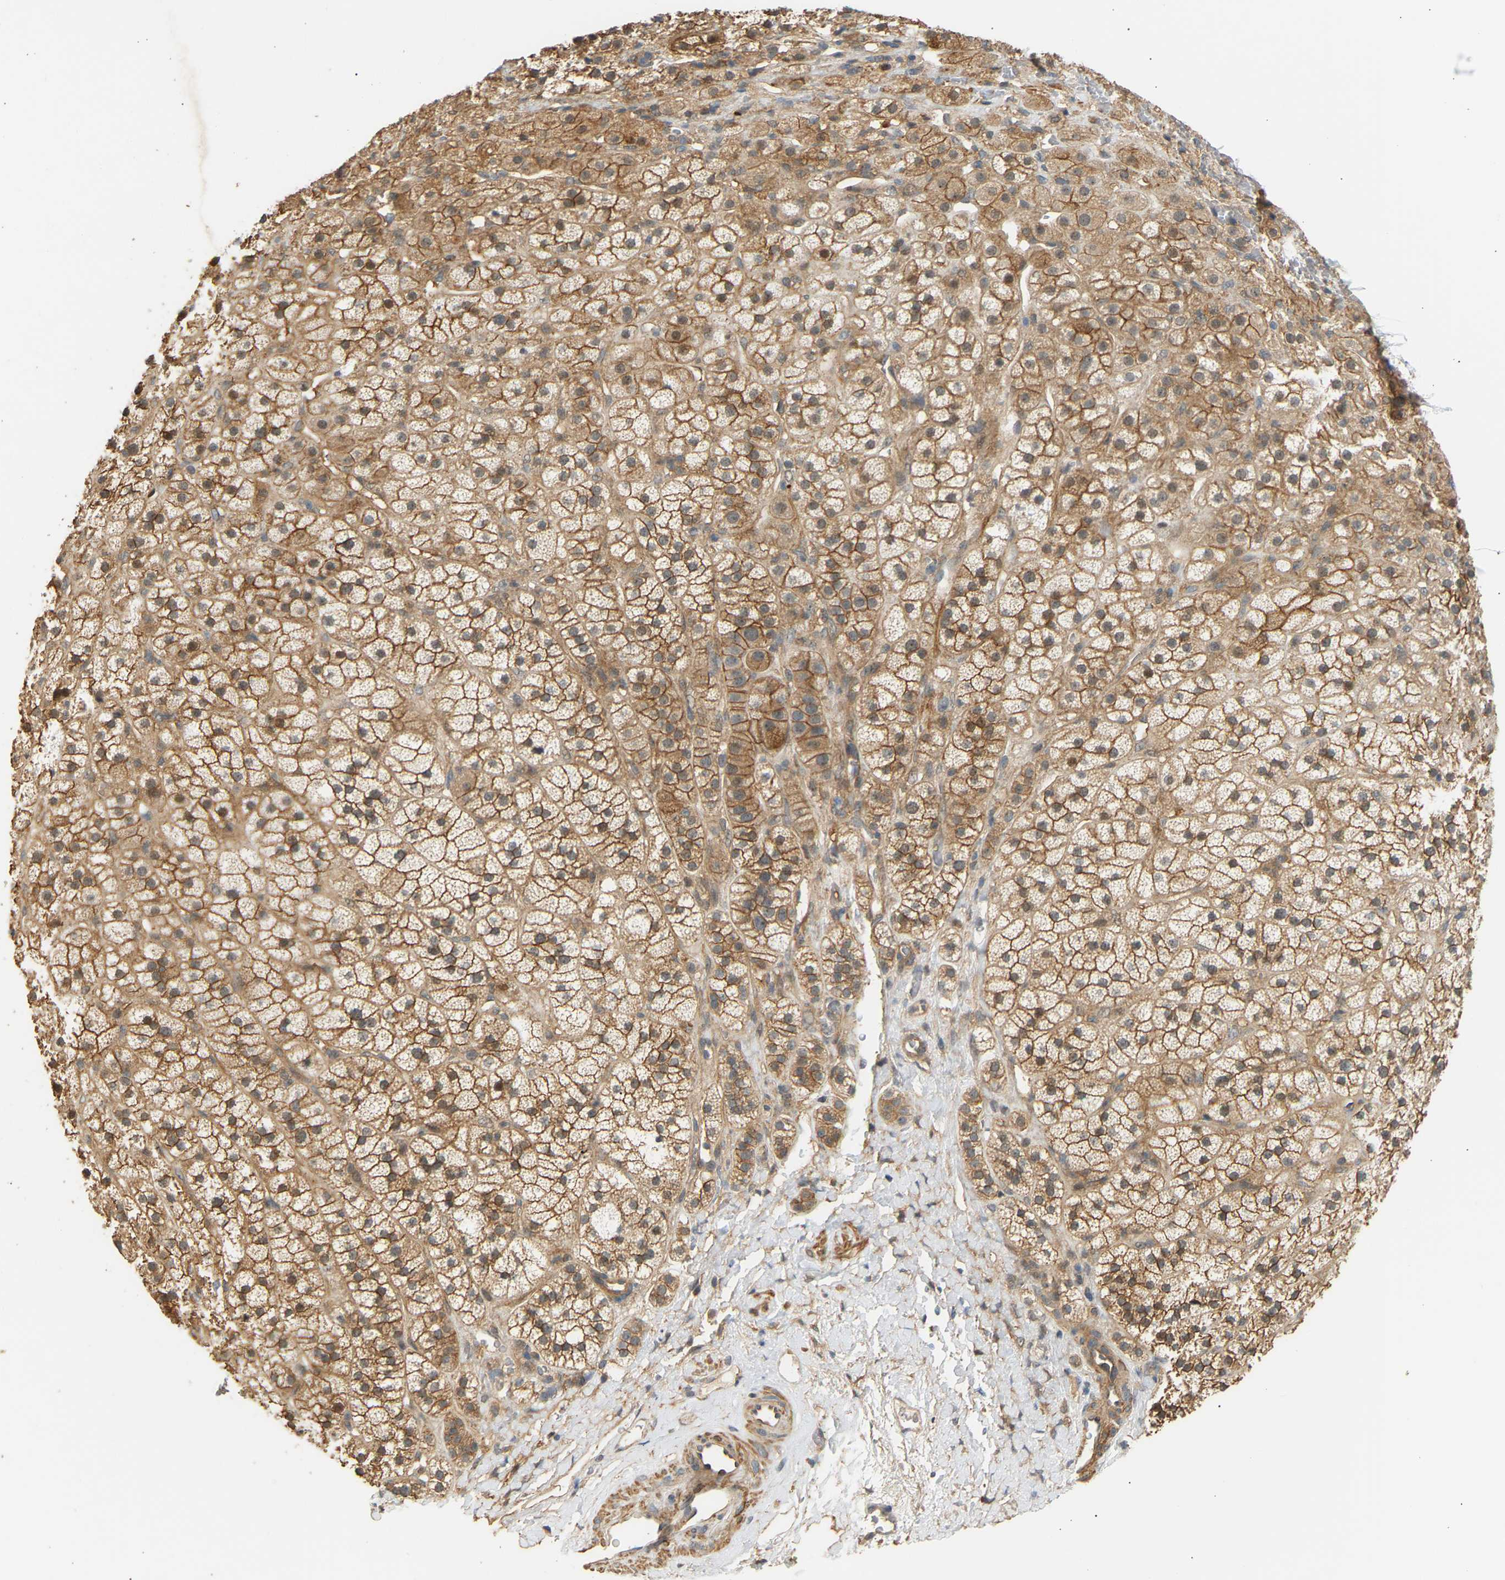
{"staining": {"intensity": "moderate", "quantity": ">75%", "location": "cytoplasmic/membranous"}, "tissue": "adrenal gland", "cell_type": "Glandular cells", "image_type": "normal", "snomed": [{"axis": "morphology", "description": "Normal tissue, NOS"}, {"axis": "topography", "description": "Adrenal gland"}], "caption": "Immunohistochemistry (IHC) micrograph of unremarkable adrenal gland: human adrenal gland stained using IHC reveals medium levels of moderate protein expression localized specifically in the cytoplasmic/membranous of glandular cells, appearing as a cytoplasmic/membranous brown color.", "gene": "RGL1", "patient": {"sex": "male", "age": 56}}